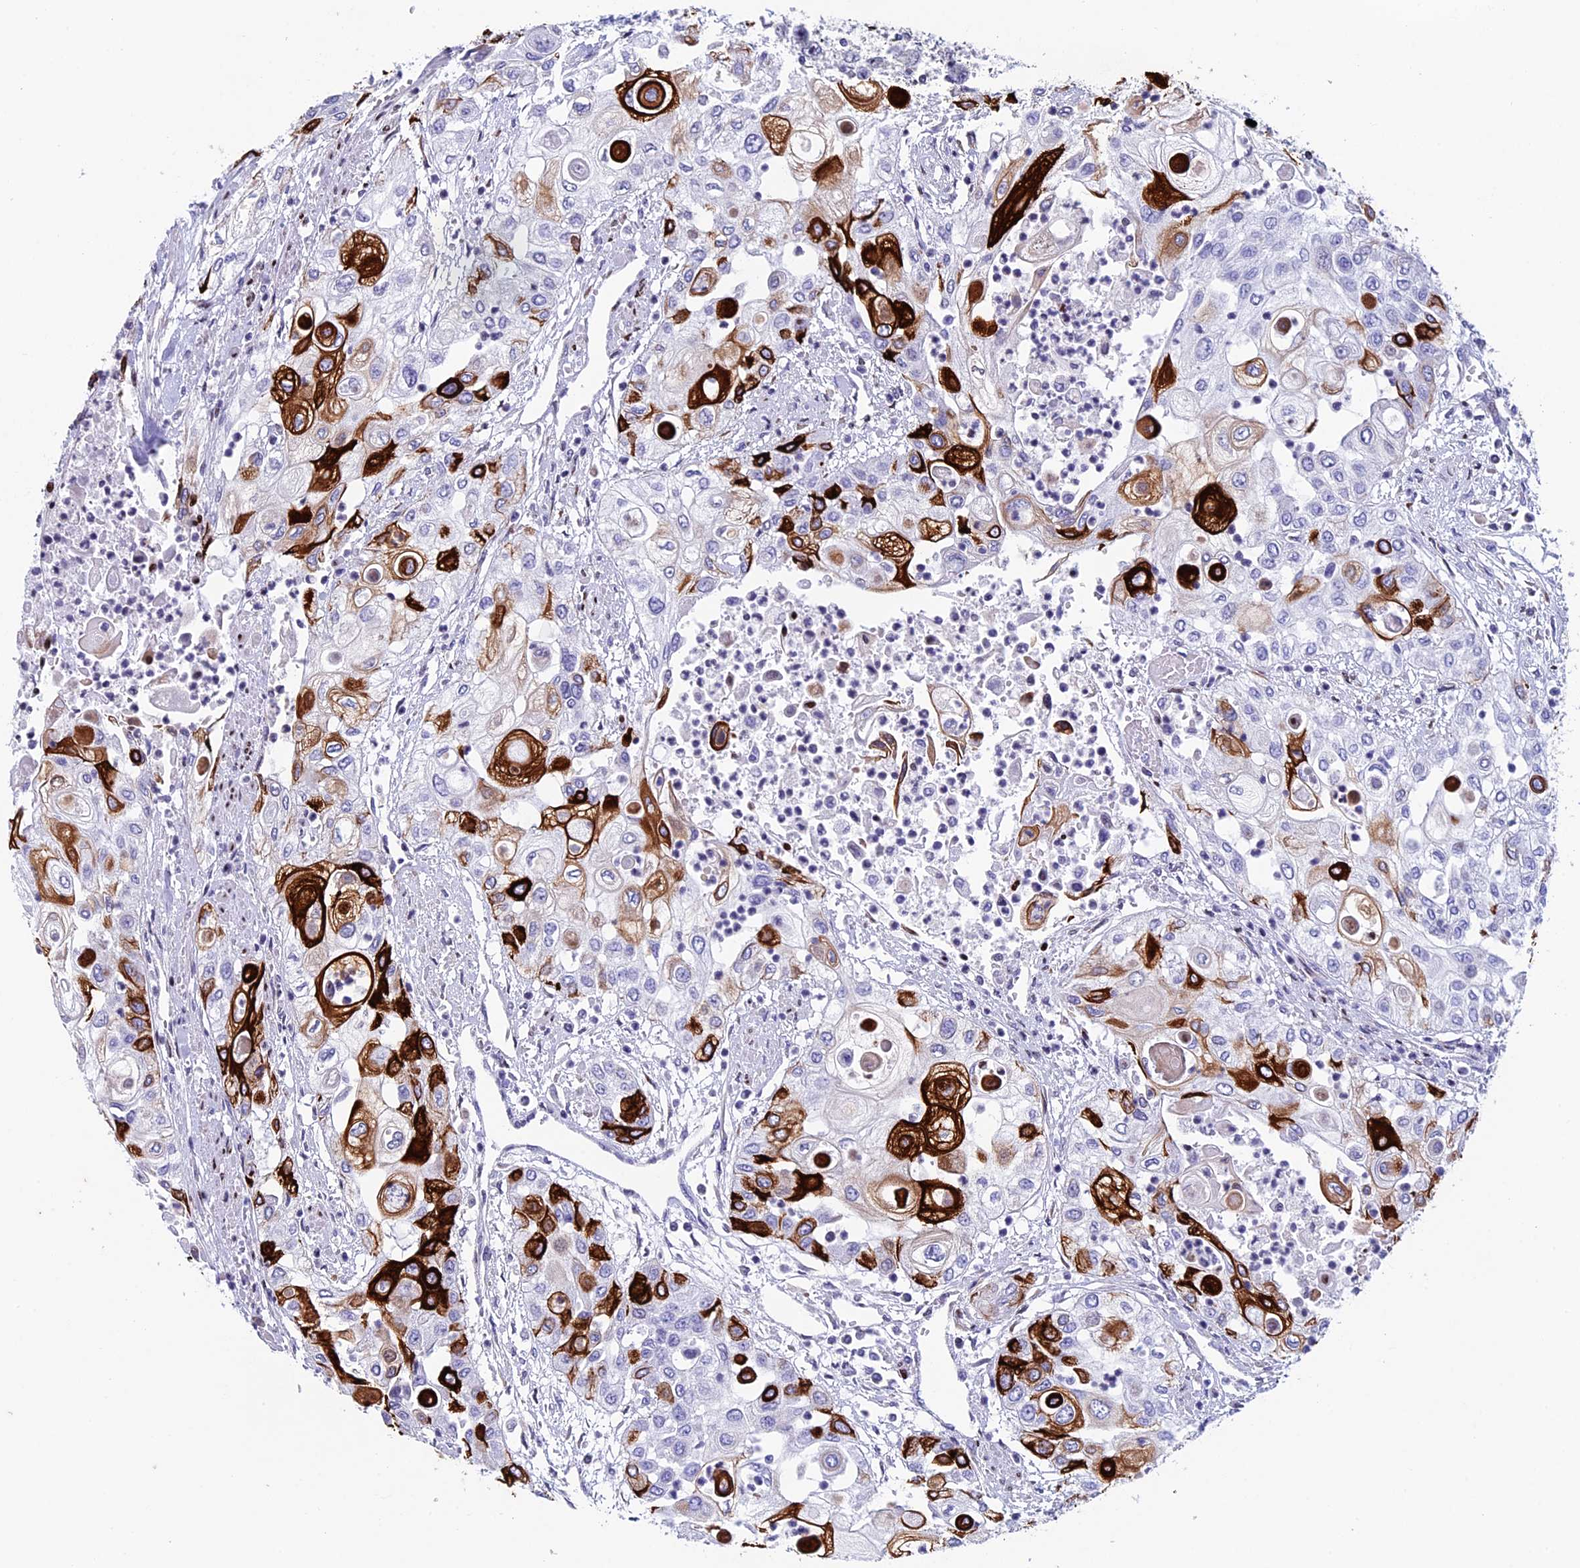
{"staining": {"intensity": "strong", "quantity": "25%-75%", "location": "cytoplasmic/membranous"}, "tissue": "urothelial cancer", "cell_type": "Tumor cells", "image_type": "cancer", "snomed": [{"axis": "morphology", "description": "Urothelial carcinoma, High grade"}, {"axis": "topography", "description": "Urinary bladder"}], "caption": "Immunohistochemical staining of human urothelial cancer exhibits high levels of strong cytoplasmic/membranous protein staining in approximately 25%-75% of tumor cells. Using DAB (brown) and hematoxylin (blue) stains, captured at high magnification using brightfield microscopy.", "gene": "BTBD3", "patient": {"sex": "female", "age": 79}}